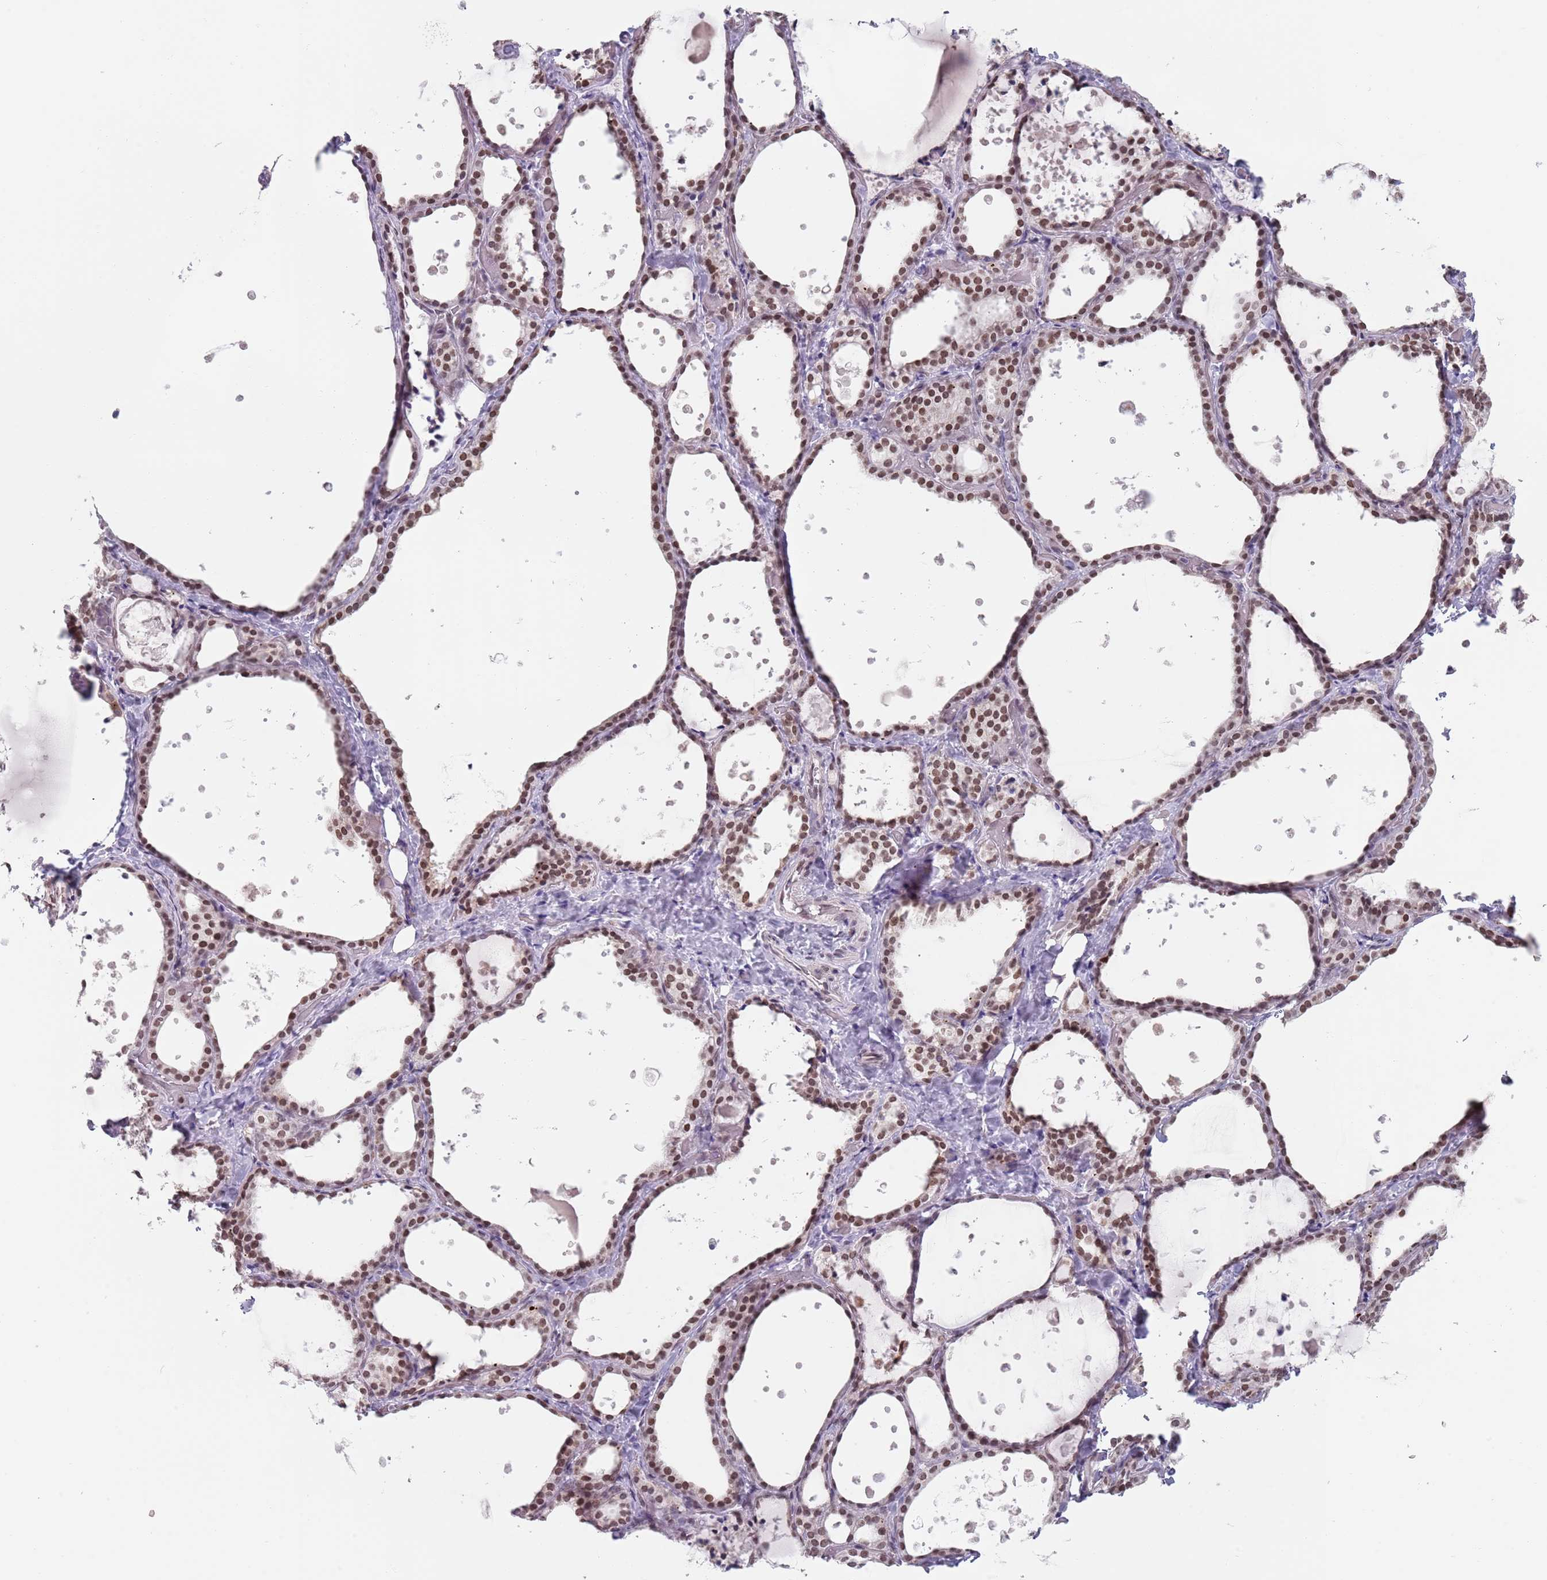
{"staining": {"intensity": "weak", "quantity": ">75%", "location": "nuclear"}, "tissue": "thyroid gland", "cell_type": "Glandular cells", "image_type": "normal", "snomed": [{"axis": "morphology", "description": "Normal tissue, NOS"}, {"axis": "topography", "description": "Thyroid gland"}], "caption": "An IHC histopathology image of unremarkable tissue is shown. Protein staining in brown highlights weak nuclear positivity in thyroid gland within glandular cells.", "gene": "MFSD12", "patient": {"sex": "female", "age": 44}}